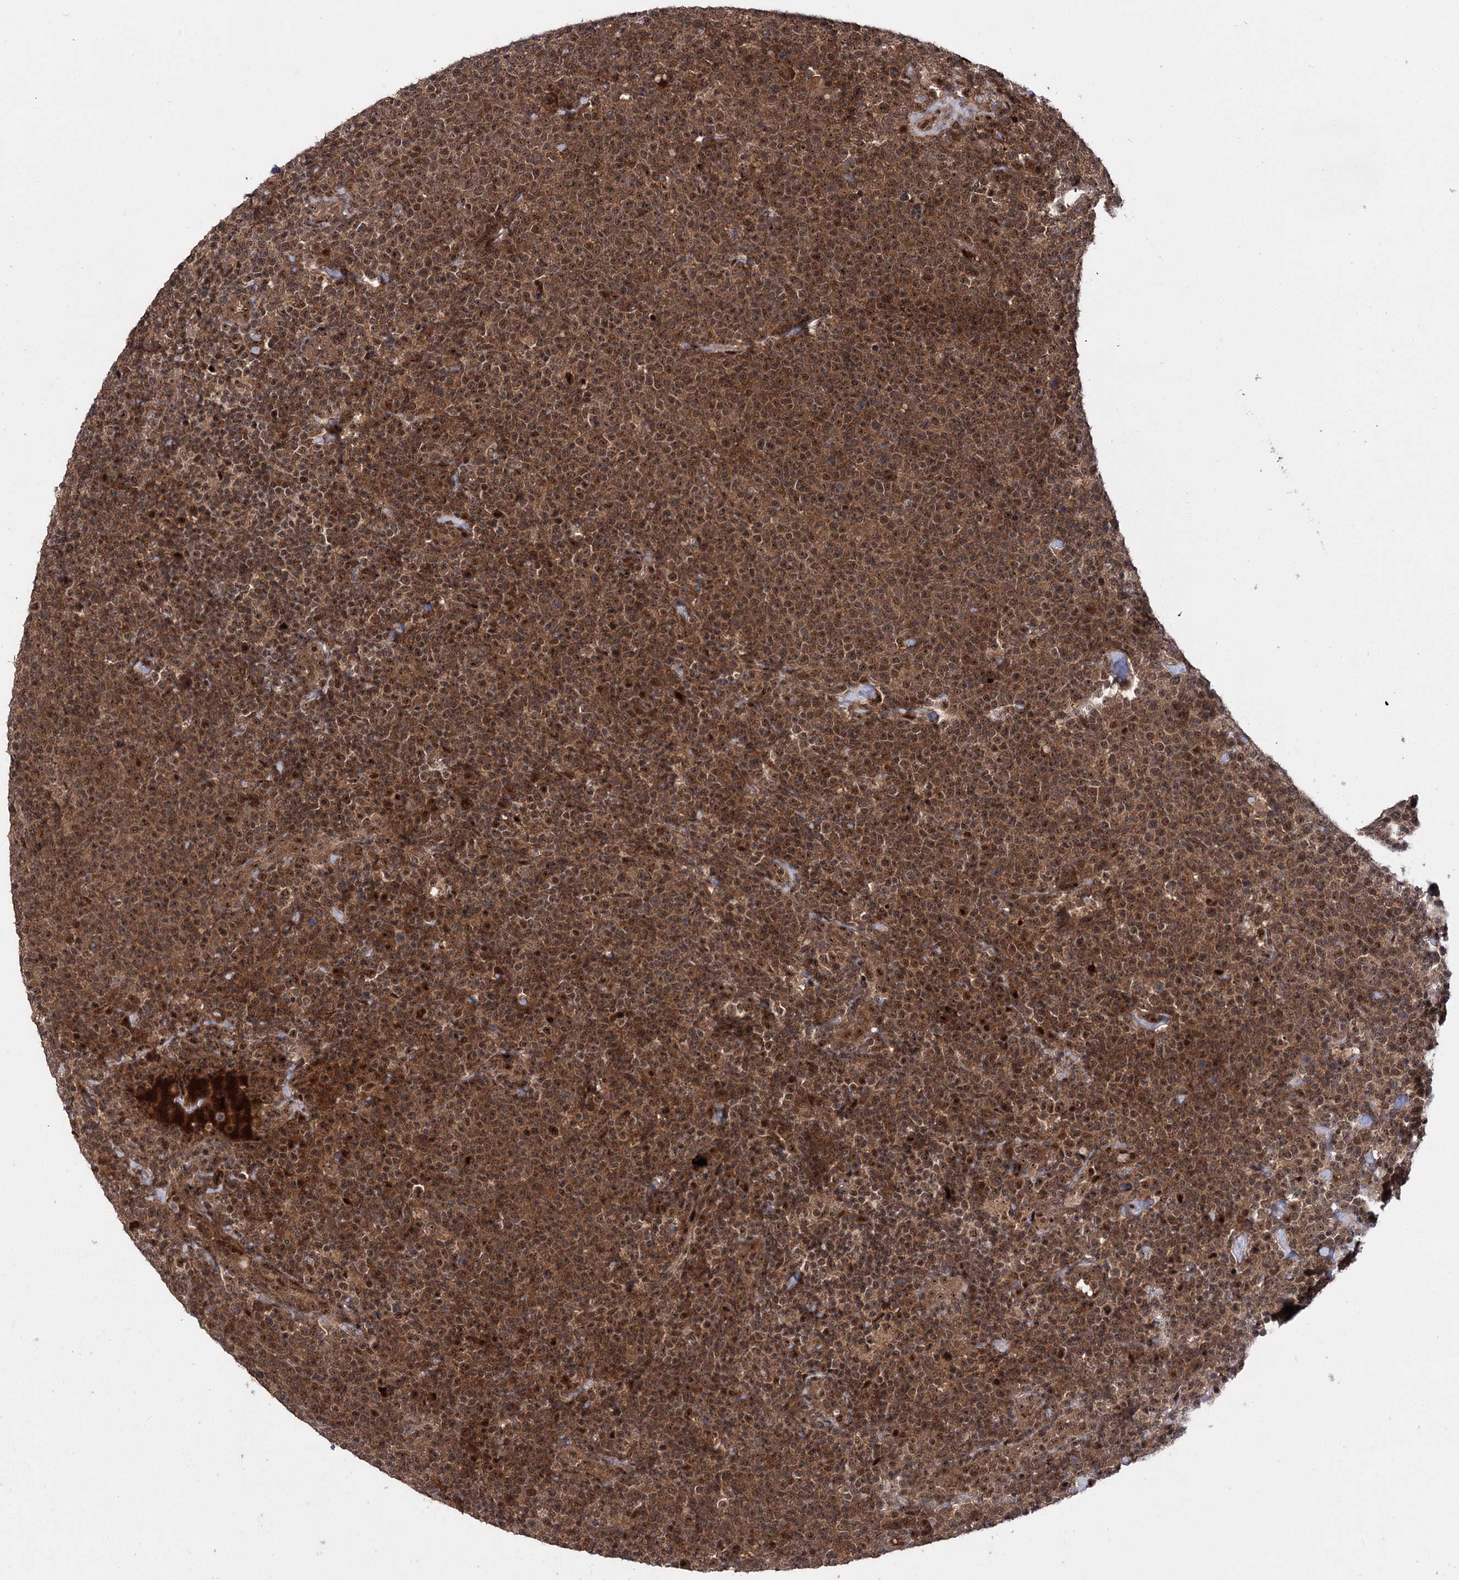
{"staining": {"intensity": "strong", "quantity": ">75%", "location": "cytoplasmic/membranous,nuclear"}, "tissue": "lymphoma", "cell_type": "Tumor cells", "image_type": "cancer", "snomed": [{"axis": "morphology", "description": "Malignant lymphoma, non-Hodgkin's type, High grade"}, {"axis": "topography", "description": "Lymph node"}], "caption": "Immunohistochemistry (IHC) staining of high-grade malignant lymphoma, non-Hodgkin's type, which shows high levels of strong cytoplasmic/membranous and nuclear positivity in about >75% of tumor cells indicating strong cytoplasmic/membranous and nuclear protein staining. The staining was performed using DAB (brown) for protein detection and nuclei were counterstained in hematoxylin (blue).", "gene": "MKNK2", "patient": {"sex": "male", "age": 61}}